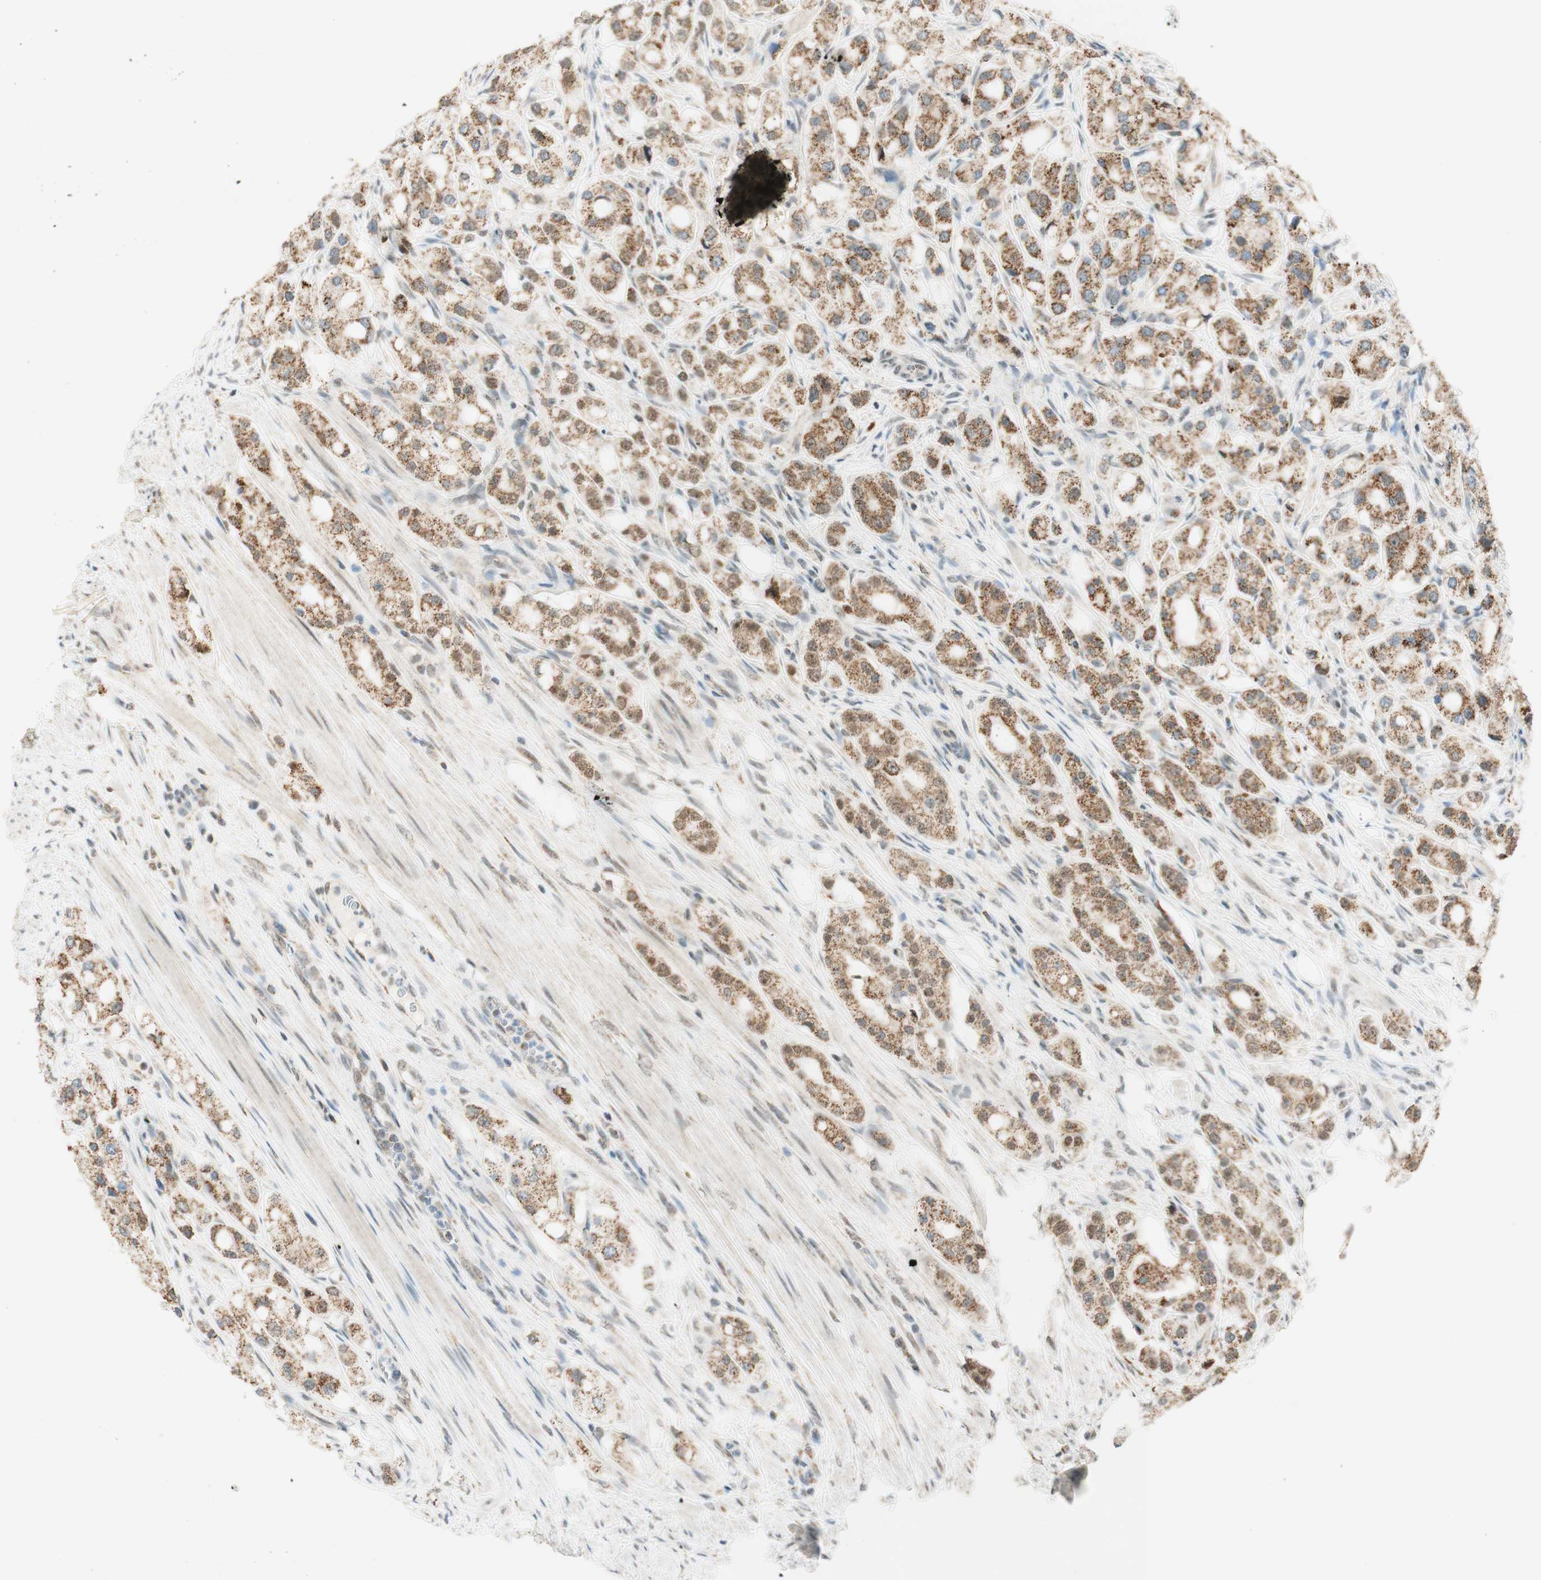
{"staining": {"intensity": "moderate", "quantity": ">75%", "location": "cytoplasmic/membranous,nuclear"}, "tissue": "prostate cancer", "cell_type": "Tumor cells", "image_type": "cancer", "snomed": [{"axis": "morphology", "description": "Adenocarcinoma, High grade"}, {"axis": "topography", "description": "Prostate"}], "caption": "High-magnification brightfield microscopy of prostate high-grade adenocarcinoma stained with DAB (brown) and counterstained with hematoxylin (blue). tumor cells exhibit moderate cytoplasmic/membranous and nuclear staining is present in approximately>75% of cells. (DAB (3,3'-diaminobenzidine) IHC with brightfield microscopy, high magnification).", "gene": "ZNF782", "patient": {"sex": "male", "age": 65}}